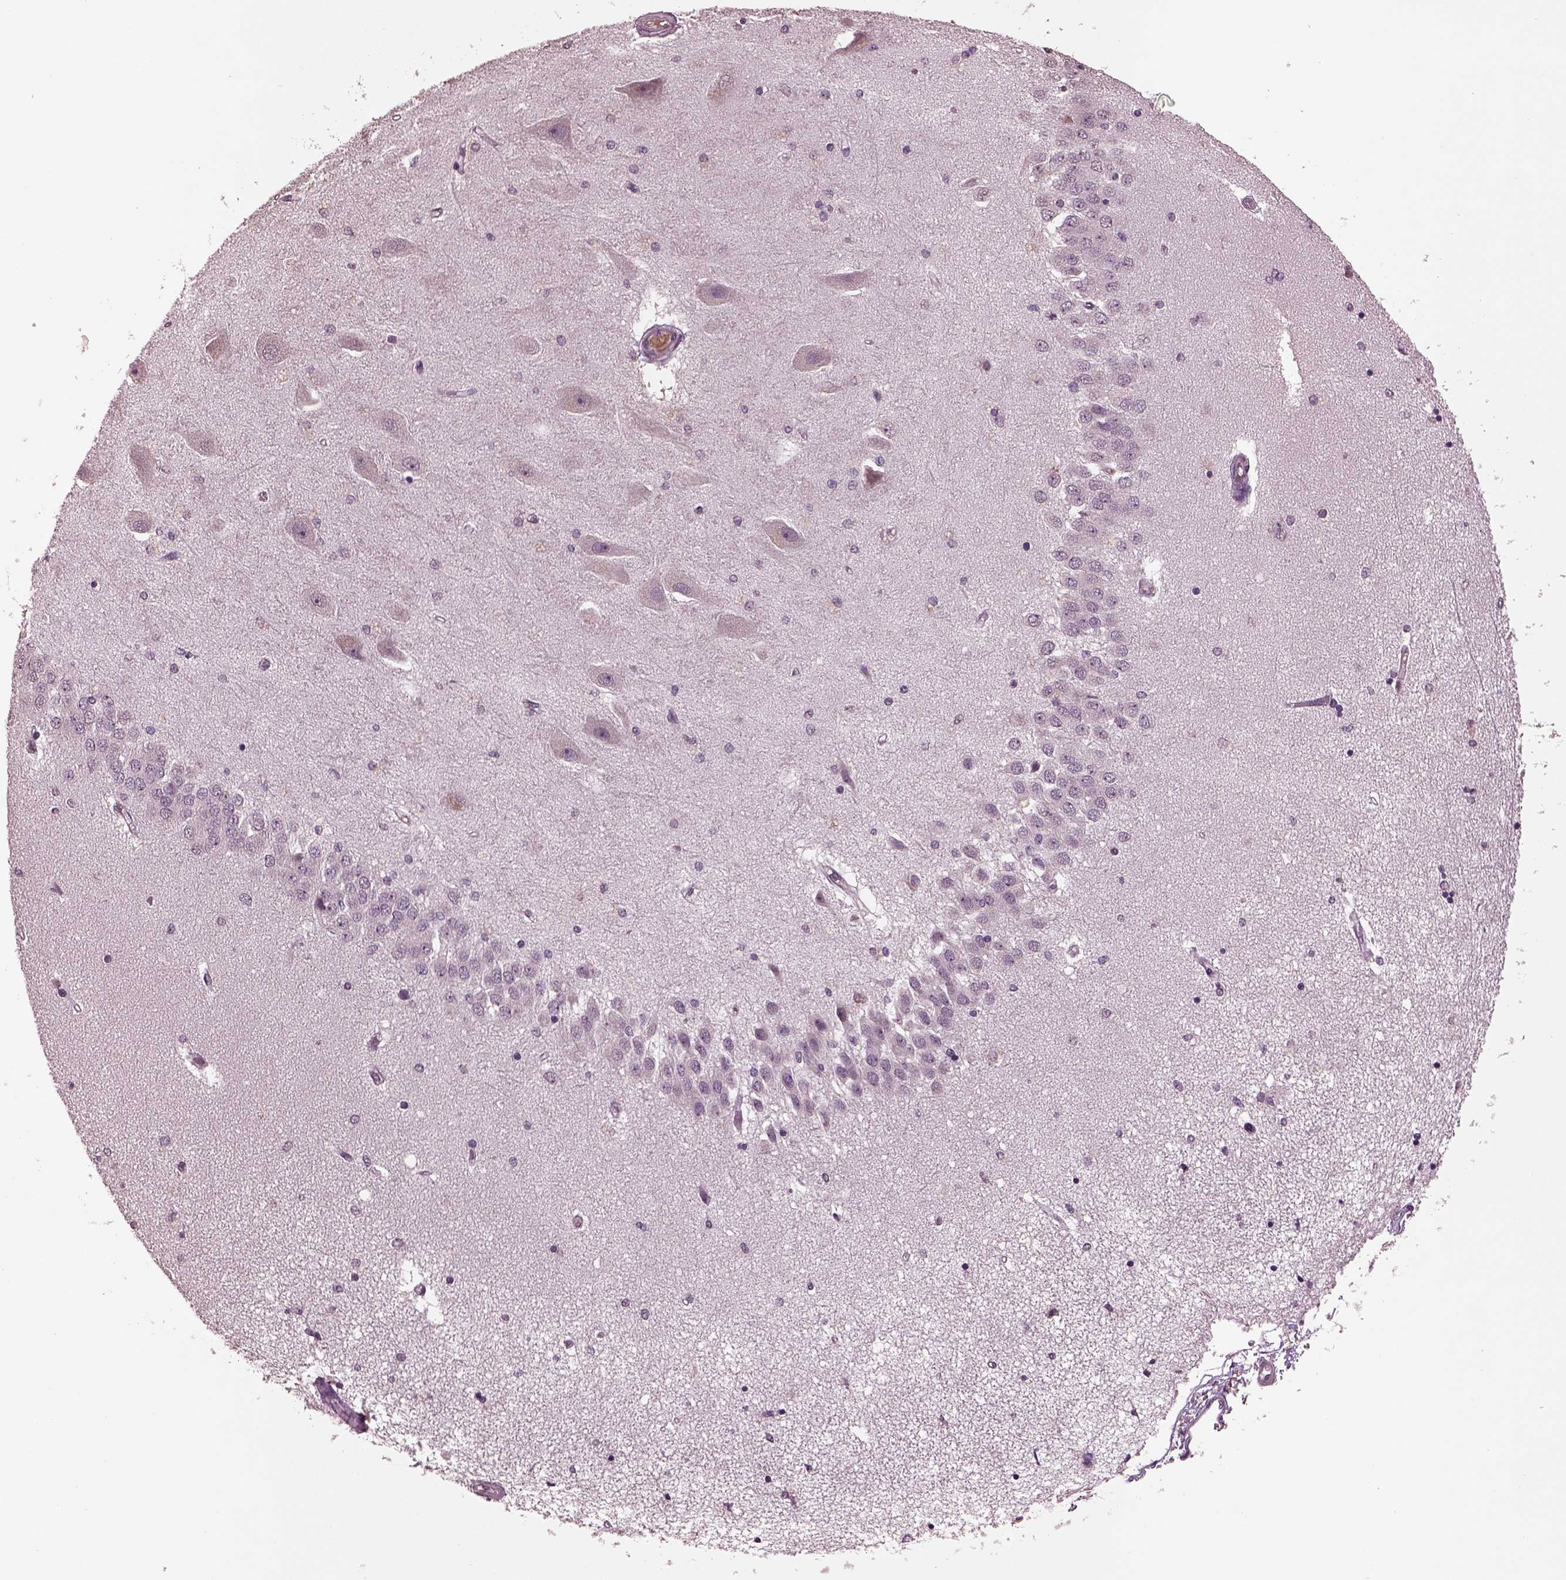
{"staining": {"intensity": "negative", "quantity": "none", "location": "none"}, "tissue": "hippocampus", "cell_type": "Glial cells", "image_type": "normal", "snomed": [{"axis": "morphology", "description": "Normal tissue, NOS"}, {"axis": "topography", "description": "Hippocampus"}], "caption": "DAB (3,3'-diaminobenzidine) immunohistochemical staining of normal hippocampus demonstrates no significant expression in glial cells. (Brightfield microscopy of DAB (3,3'-diaminobenzidine) immunohistochemistry at high magnification).", "gene": "IL18RAP", "patient": {"sex": "female", "age": 54}}